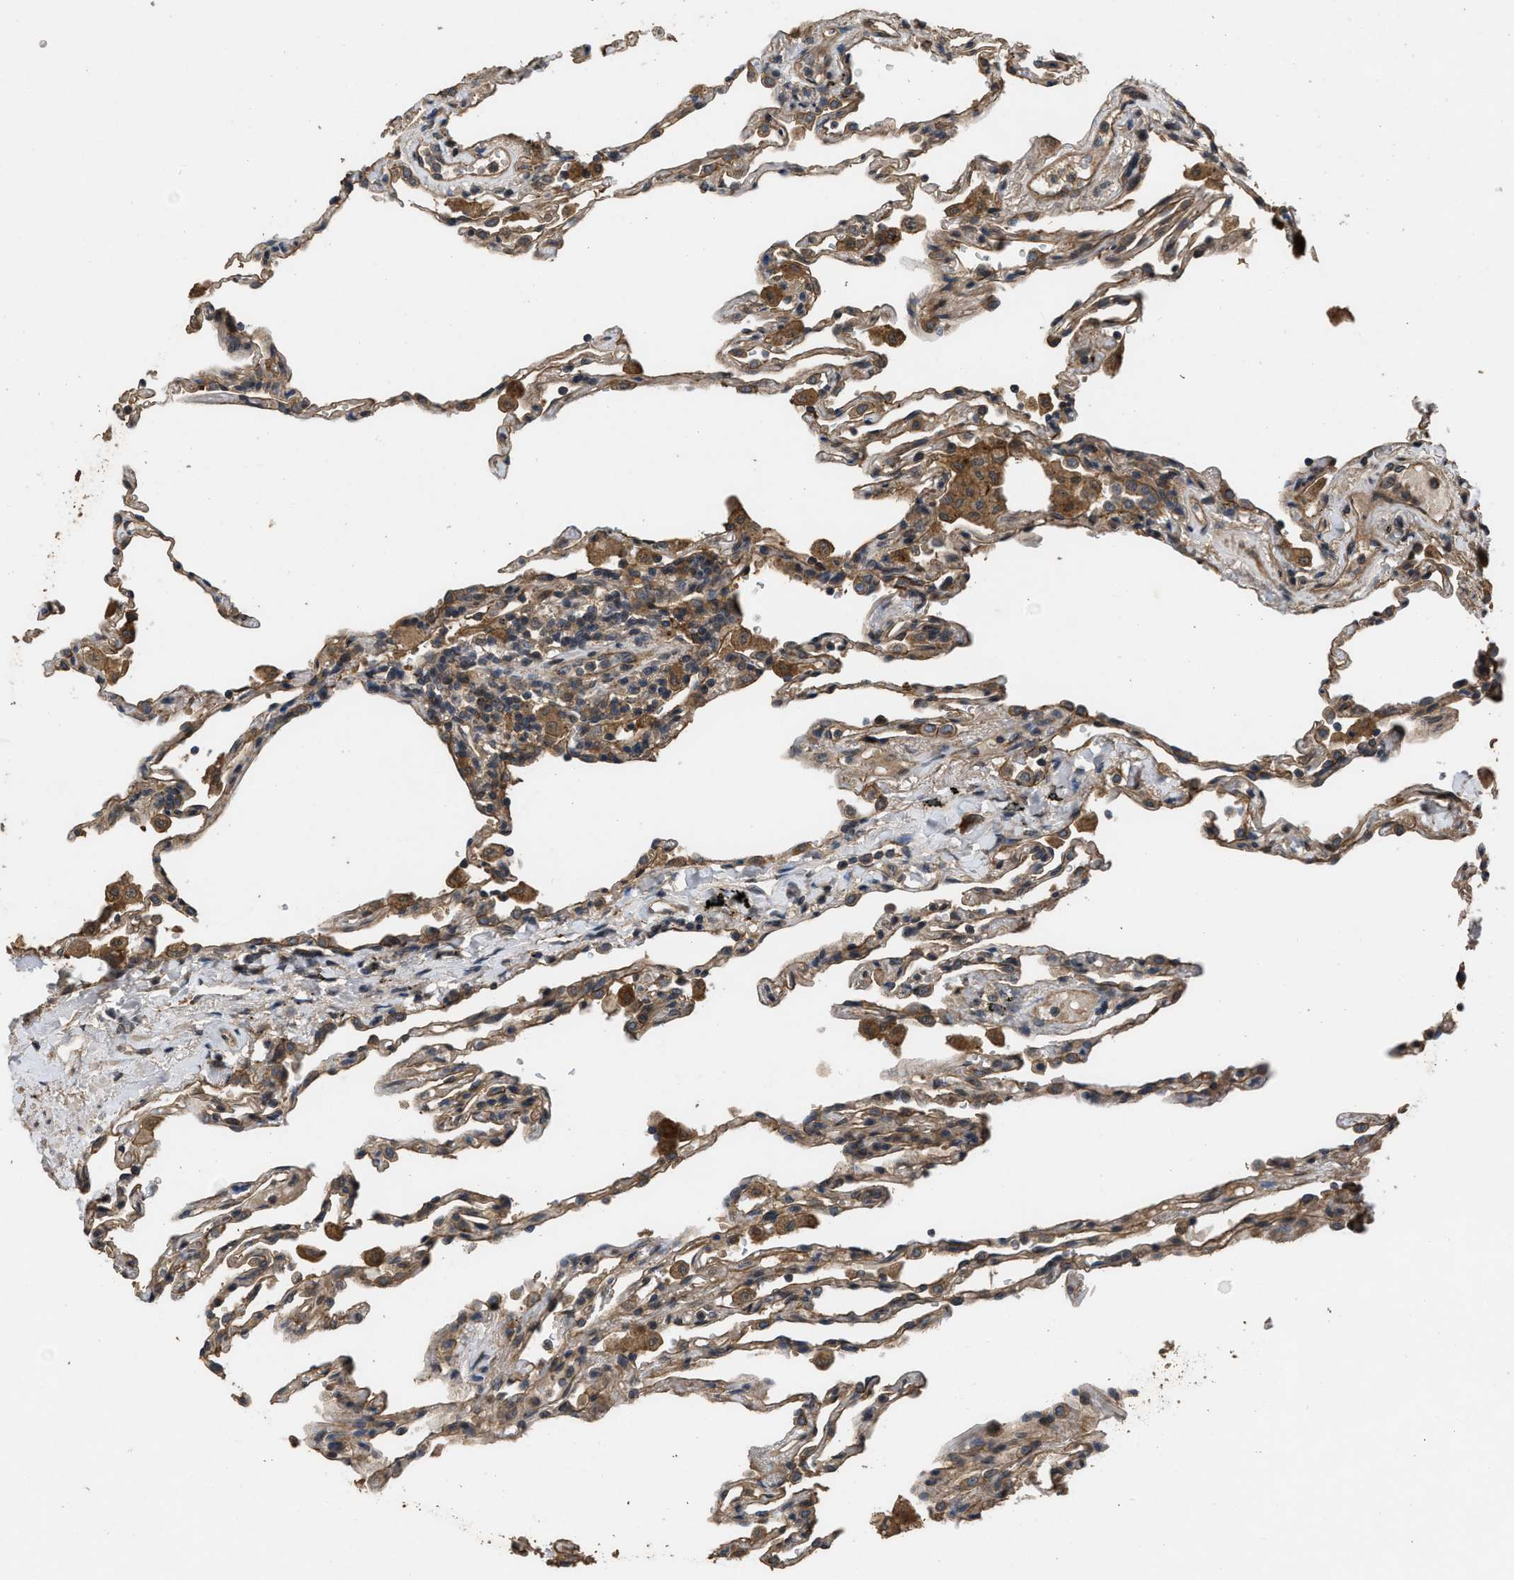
{"staining": {"intensity": "moderate", "quantity": ">75%", "location": "cytoplasmic/membranous"}, "tissue": "lung", "cell_type": "Alveolar cells", "image_type": "normal", "snomed": [{"axis": "morphology", "description": "Normal tissue, NOS"}, {"axis": "topography", "description": "Lung"}], "caption": "A histopathology image showing moderate cytoplasmic/membranous positivity in approximately >75% of alveolar cells in normal lung, as visualized by brown immunohistochemical staining.", "gene": "UTRN", "patient": {"sex": "male", "age": 59}}